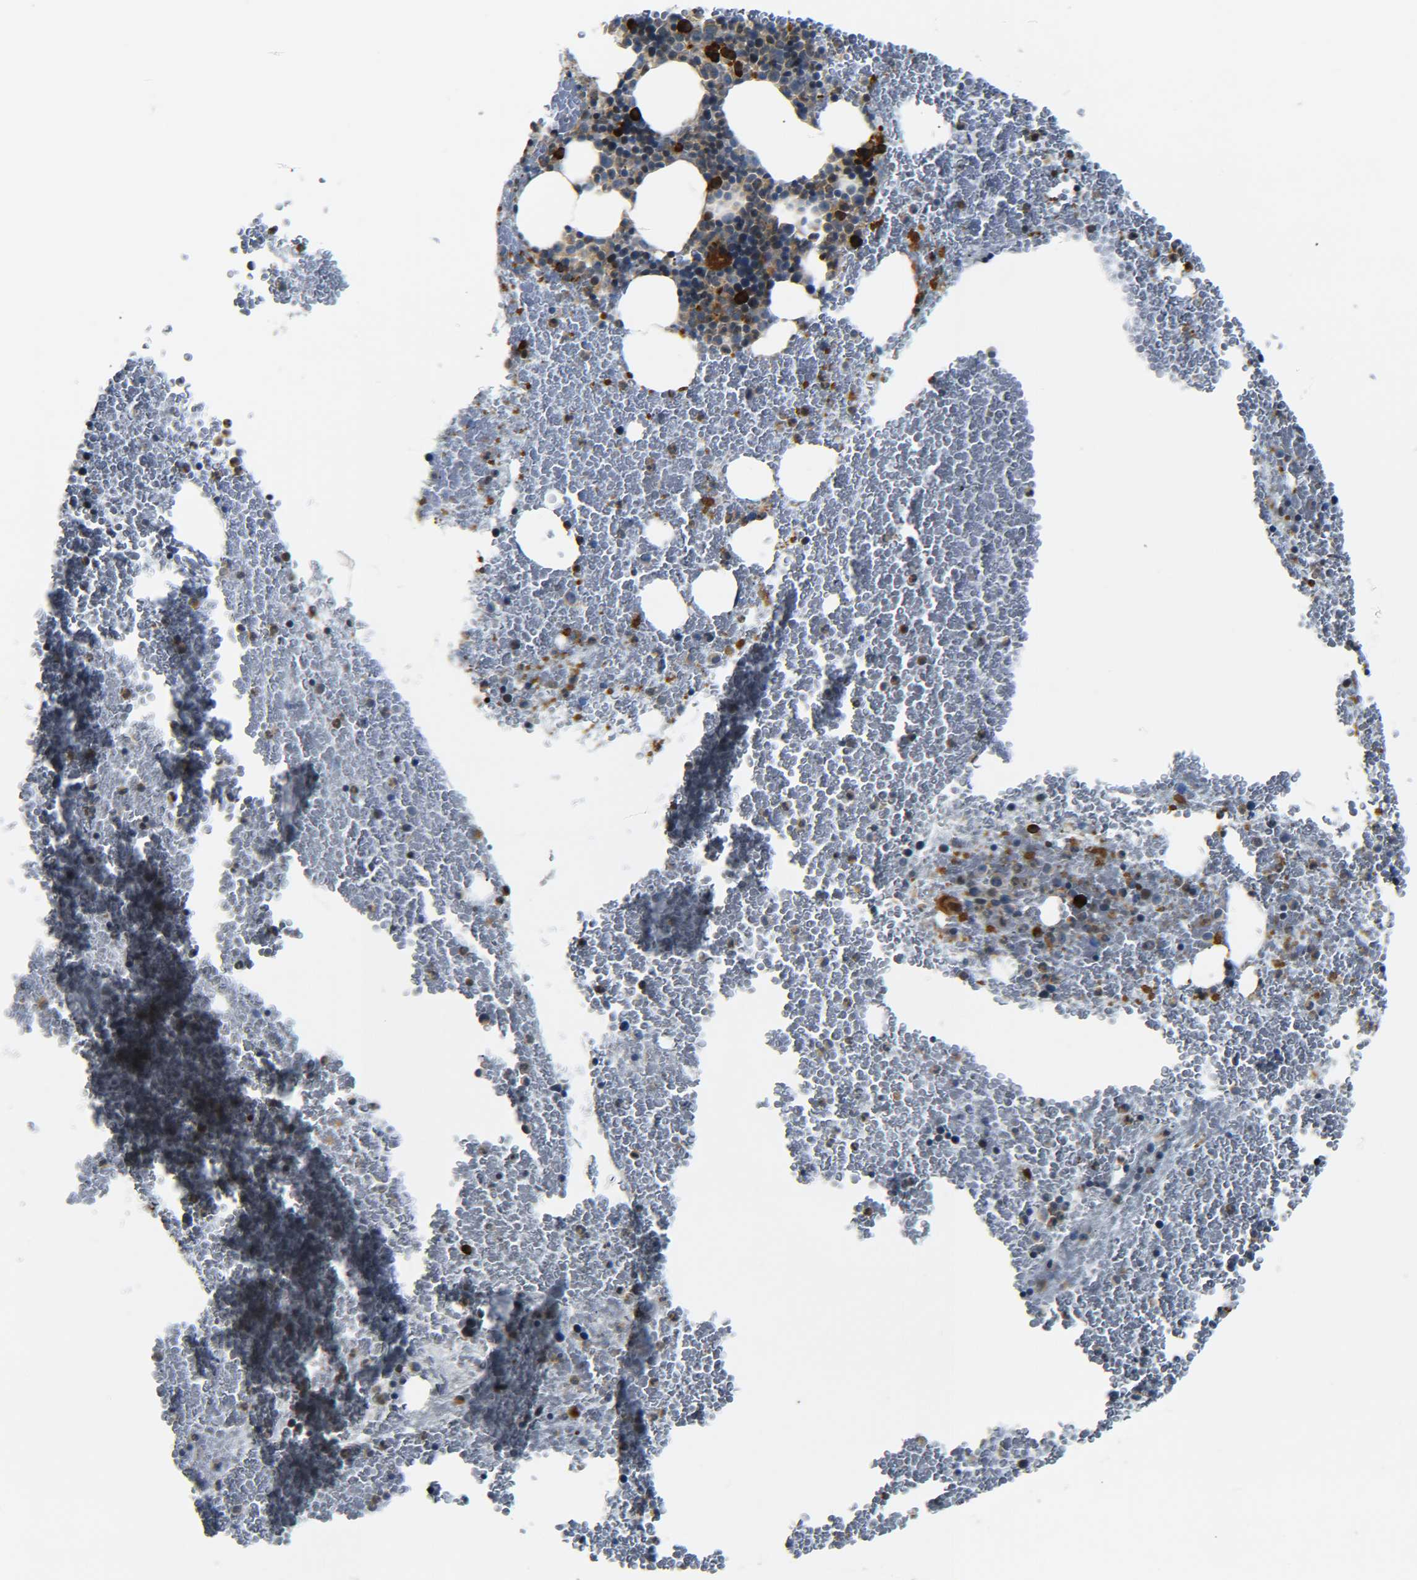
{"staining": {"intensity": "strong", "quantity": "25%-75%", "location": "cytoplasmic/membranous"}, "tissue": "bone marrow", "cell_type": "Hematopoietic cells", "image_type": "normal", "snomed": [{"axis": "morphology", "description": "Normal tissue, NOS"}, {"axis": "morphology", "description": "Inflammation, NOS"}, {"axis": "topography", "description": "Bone marrow"}], "caption": "Bone marrow stained with a brown dye reveals strong cytoplasmic/membranous positive staining in about 25%-75% of hematopoietic cells.", "gene": "MEIS1", "patient": {"sex": "male", "age": 47}}